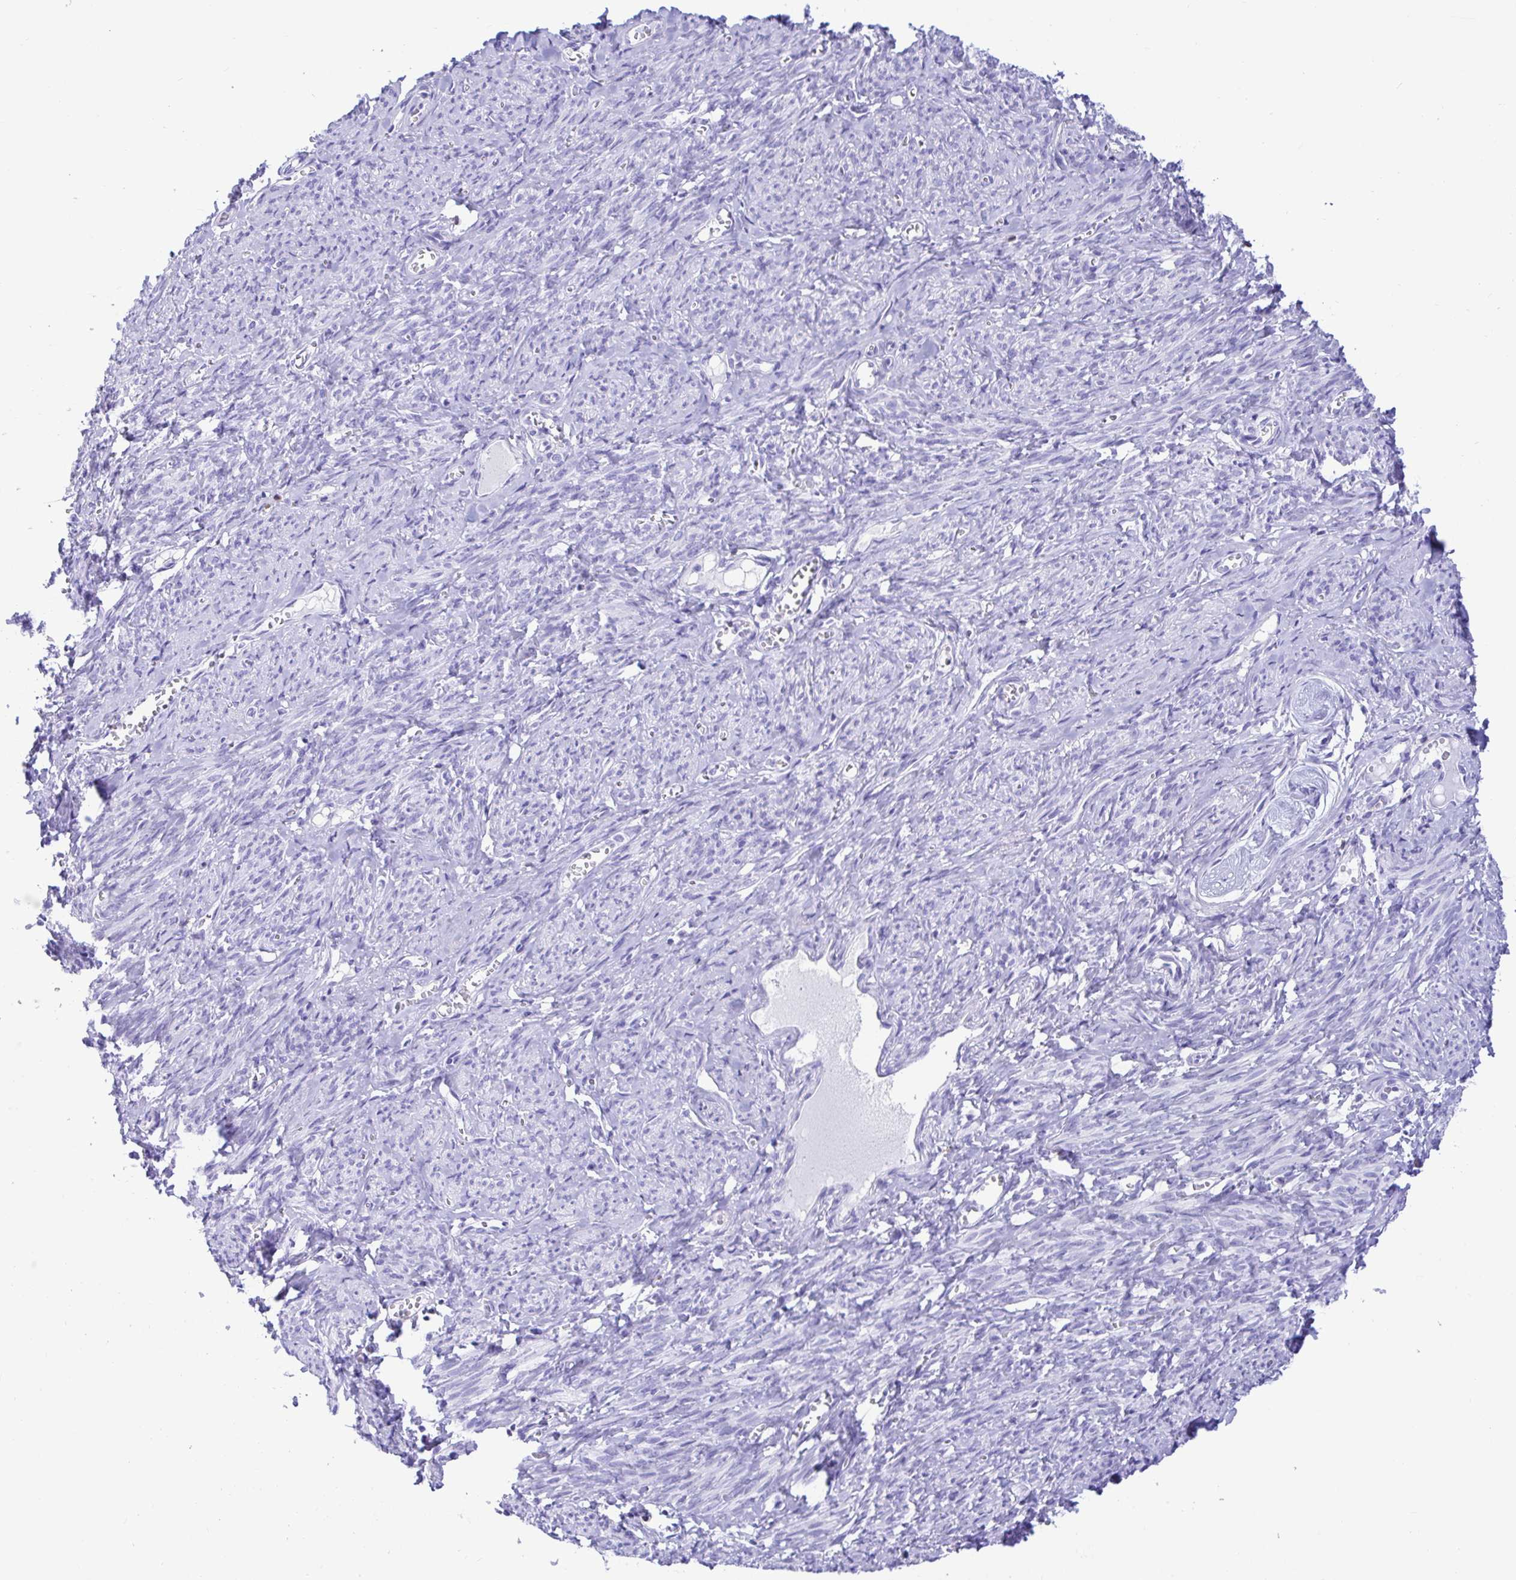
{"staining": {"intensity": "negative", "quantity": "none", "location": "none"}, "tissue": "smooth muscle", "cell_type": "Smooth muscle cells", "image_type": "normal", "snomed": [{"axis": "morphology", "description": "Normal tissue, NOS"}, {"axis": "topography", "description": "Smooth muscle"}], "caption": "Smooth muscle was stained to show a protein in brown. There is no significant expression in smooth muscle cells. (DAB (3,3'-diaminobenzidine) IHC visualized using brightfield microscopy, high magnification).", "gene": "CD5", "patient": {"sex": "female", "age": 65}}